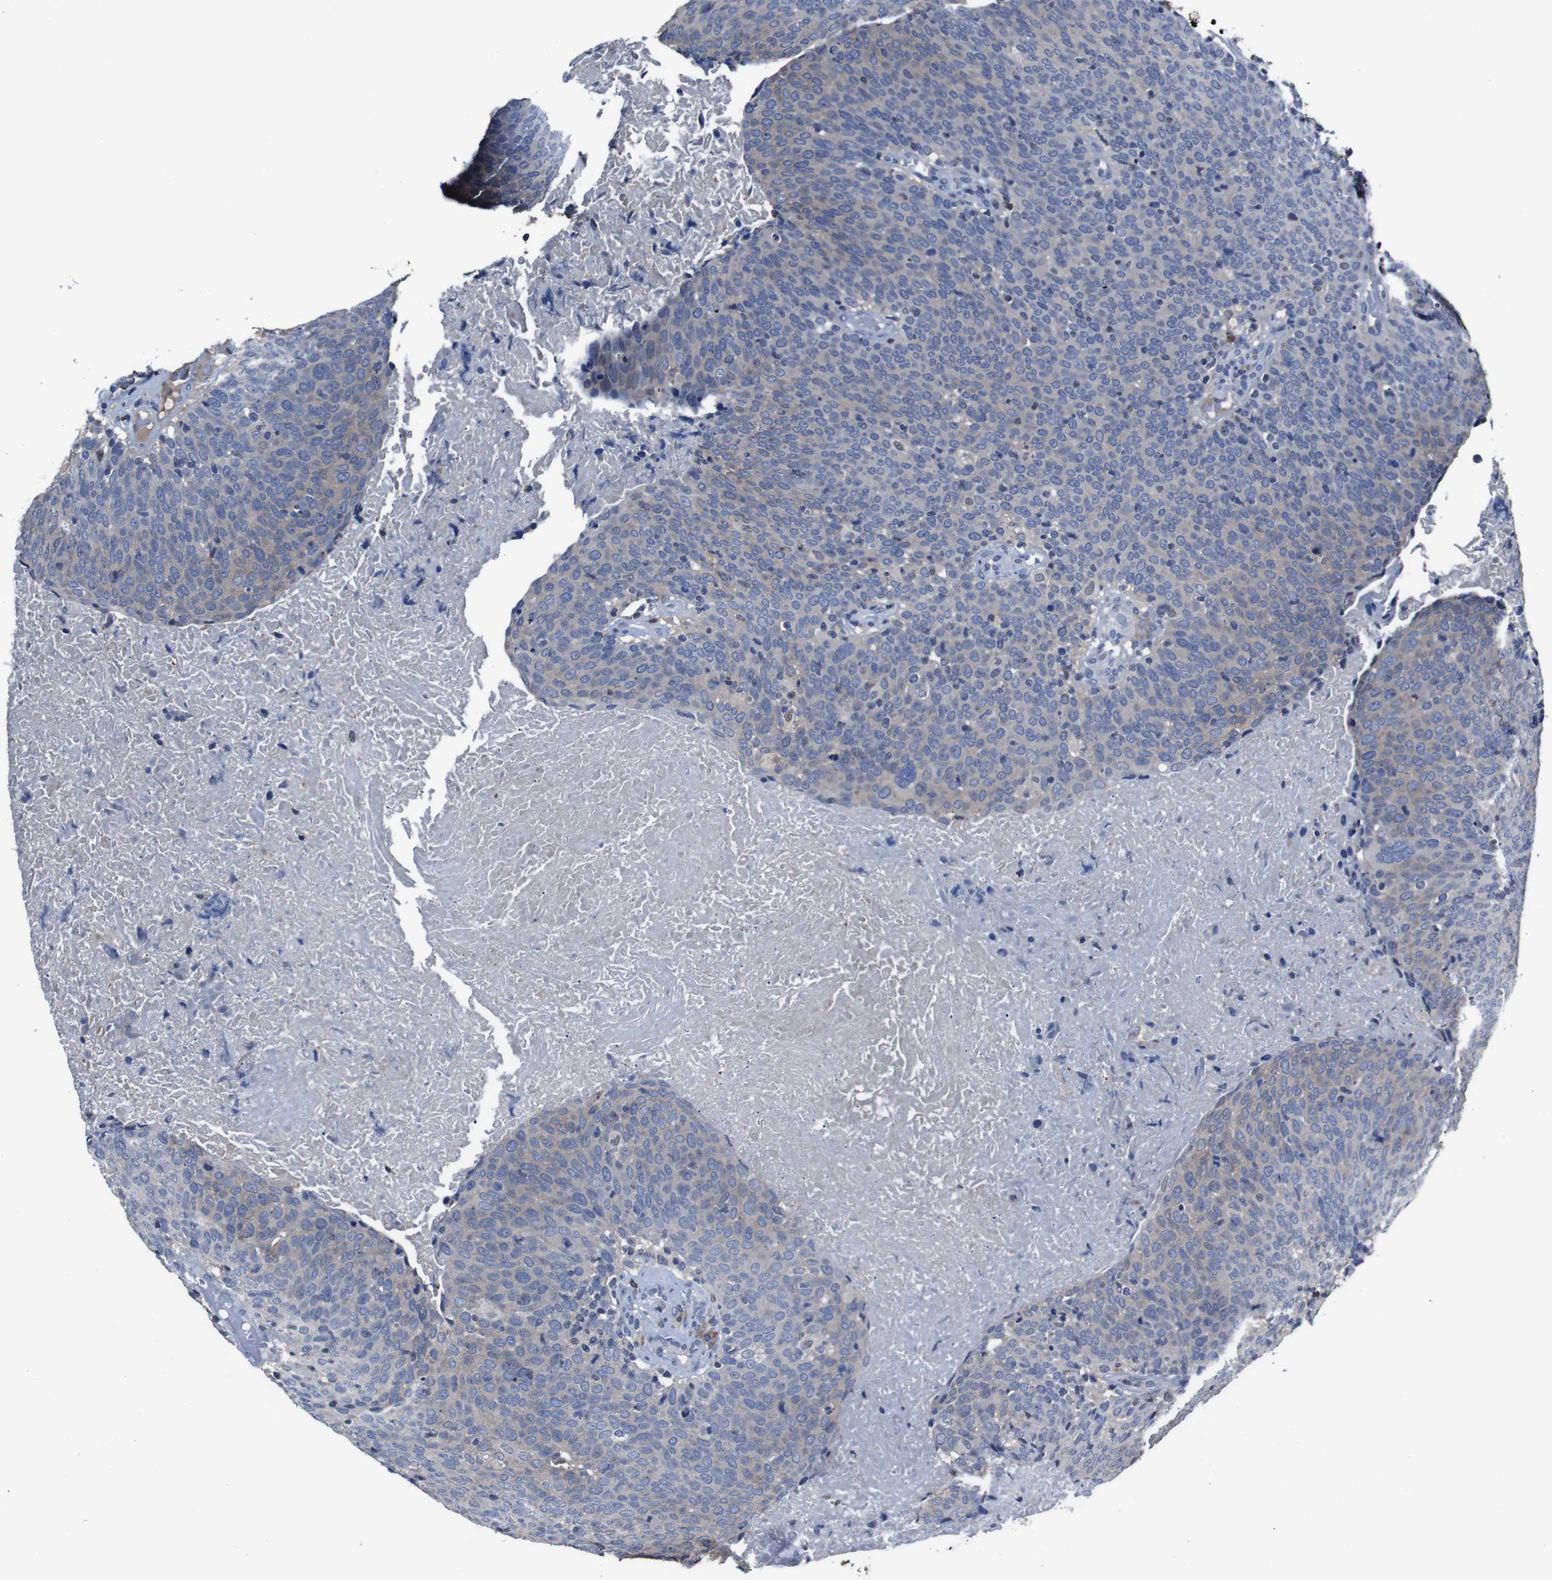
{"staining": {"intensity": "weak", "quantity": "25%-75%", "location": "cytoplasmic/membranous"}, "tissue": "head and neck cancer", "cell_type": "Tumor cells", "image_type": "cancer", "snomed": [{"axis": "morphology", "description": "Squamous cell carcinoma, NOS"}, {"axis": "morphology", "description": "Squamous cell carcinoma, metastatic, NOS"}, {"axis": "topography", "description": "Lymph node"}, {"axis": "topography", "description": "Head-Neck"}], "caption": "Metastatic squamous cell carcinoma (head and neck) stained with a brown dye exhibits weak cytoplasmic/membranous positive positivity in approximately 25%-75% of tumor cells.", "gene": "SEMA4B", "patient": {"sex": "male", "age": 62}}